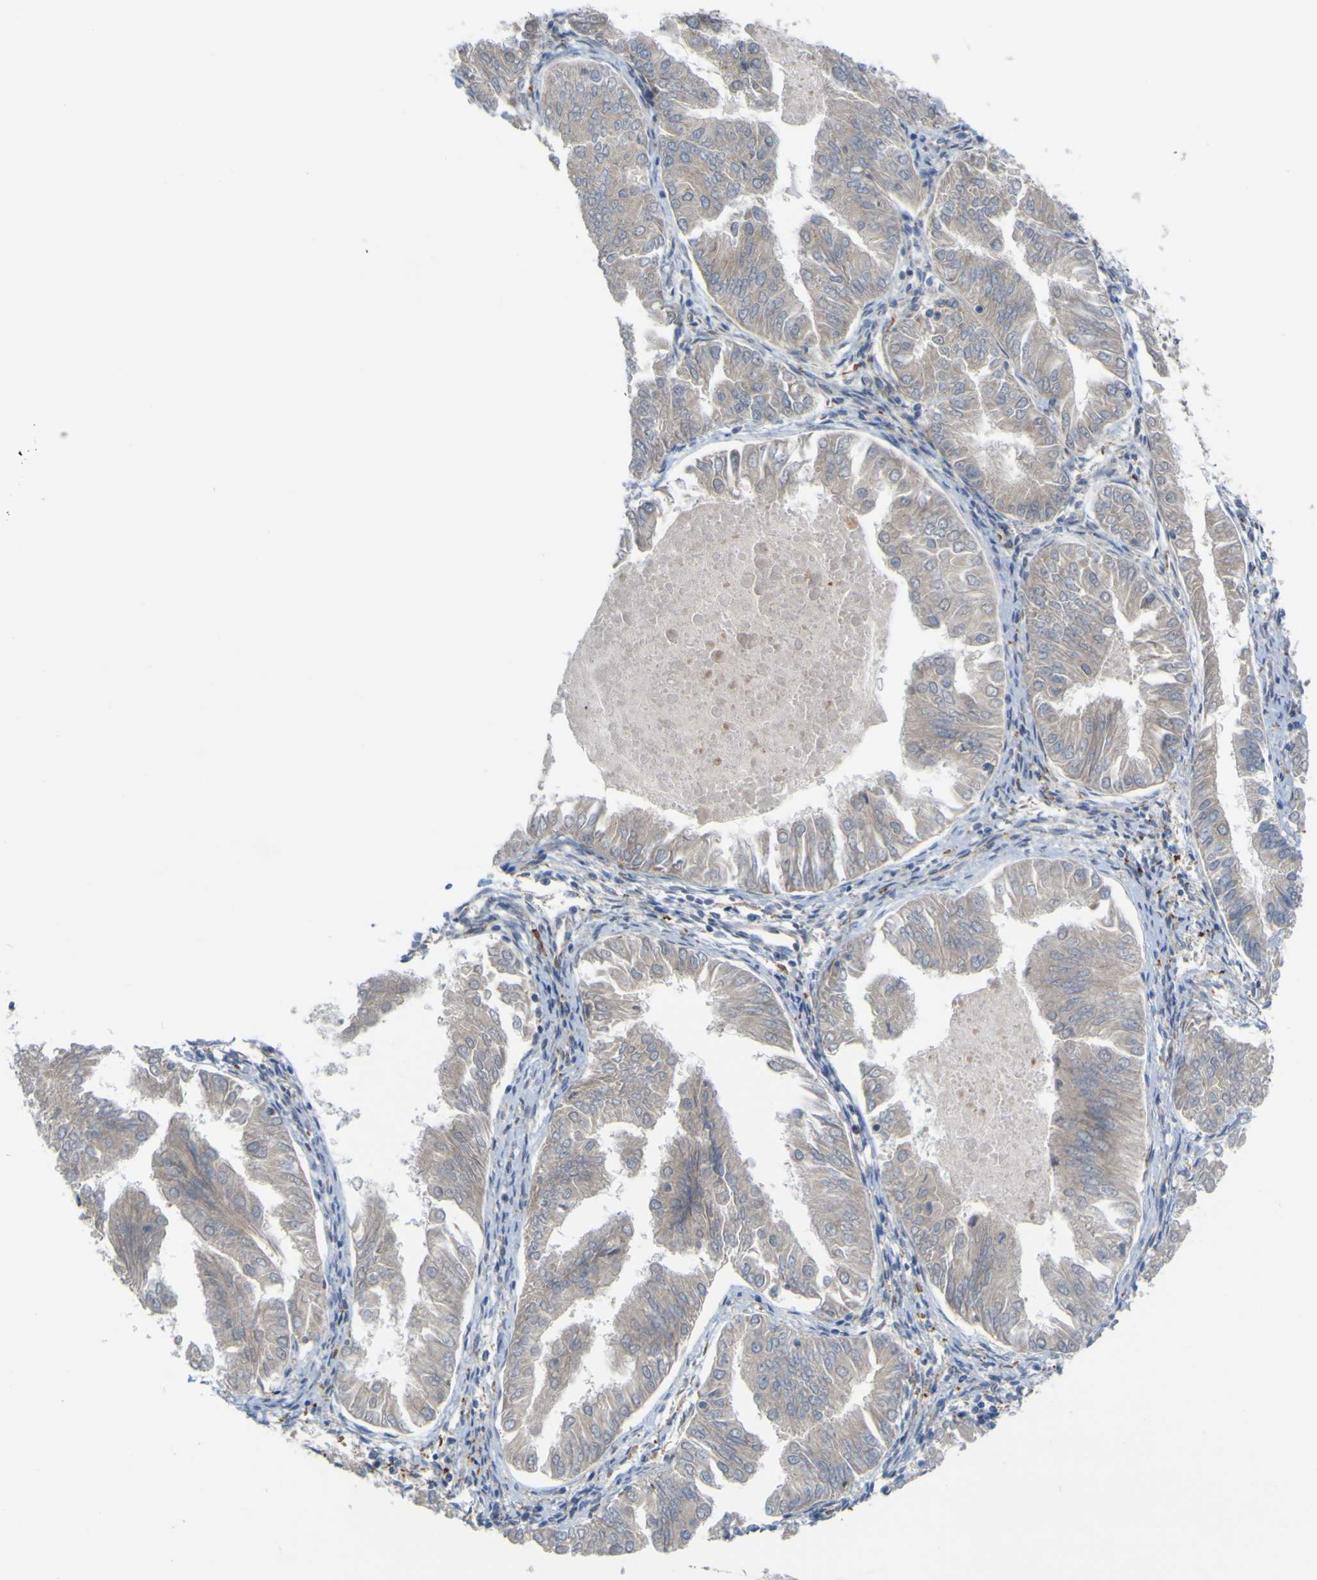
{"staining": {"intensity": "negative", "quantity": "none", "location": "none"}, "tissue": "endometrial cancer", "cell_type": "Tumor cells", "image_type": "cancer", "snomed": [{"axis": "morphology", "description": "Adenocarcinoma, NOS"}, {"axis": "topography", "description": "Endometrium"}], "caption": "Immunohistochemistry (IHC) photomicrograph of neoplastic tissue: human endometrial cancer stained with DAB shows no significant protein expression in tumor cells.", "gene": "PLD3", "patient": {"sex": "female", "age": 53}}